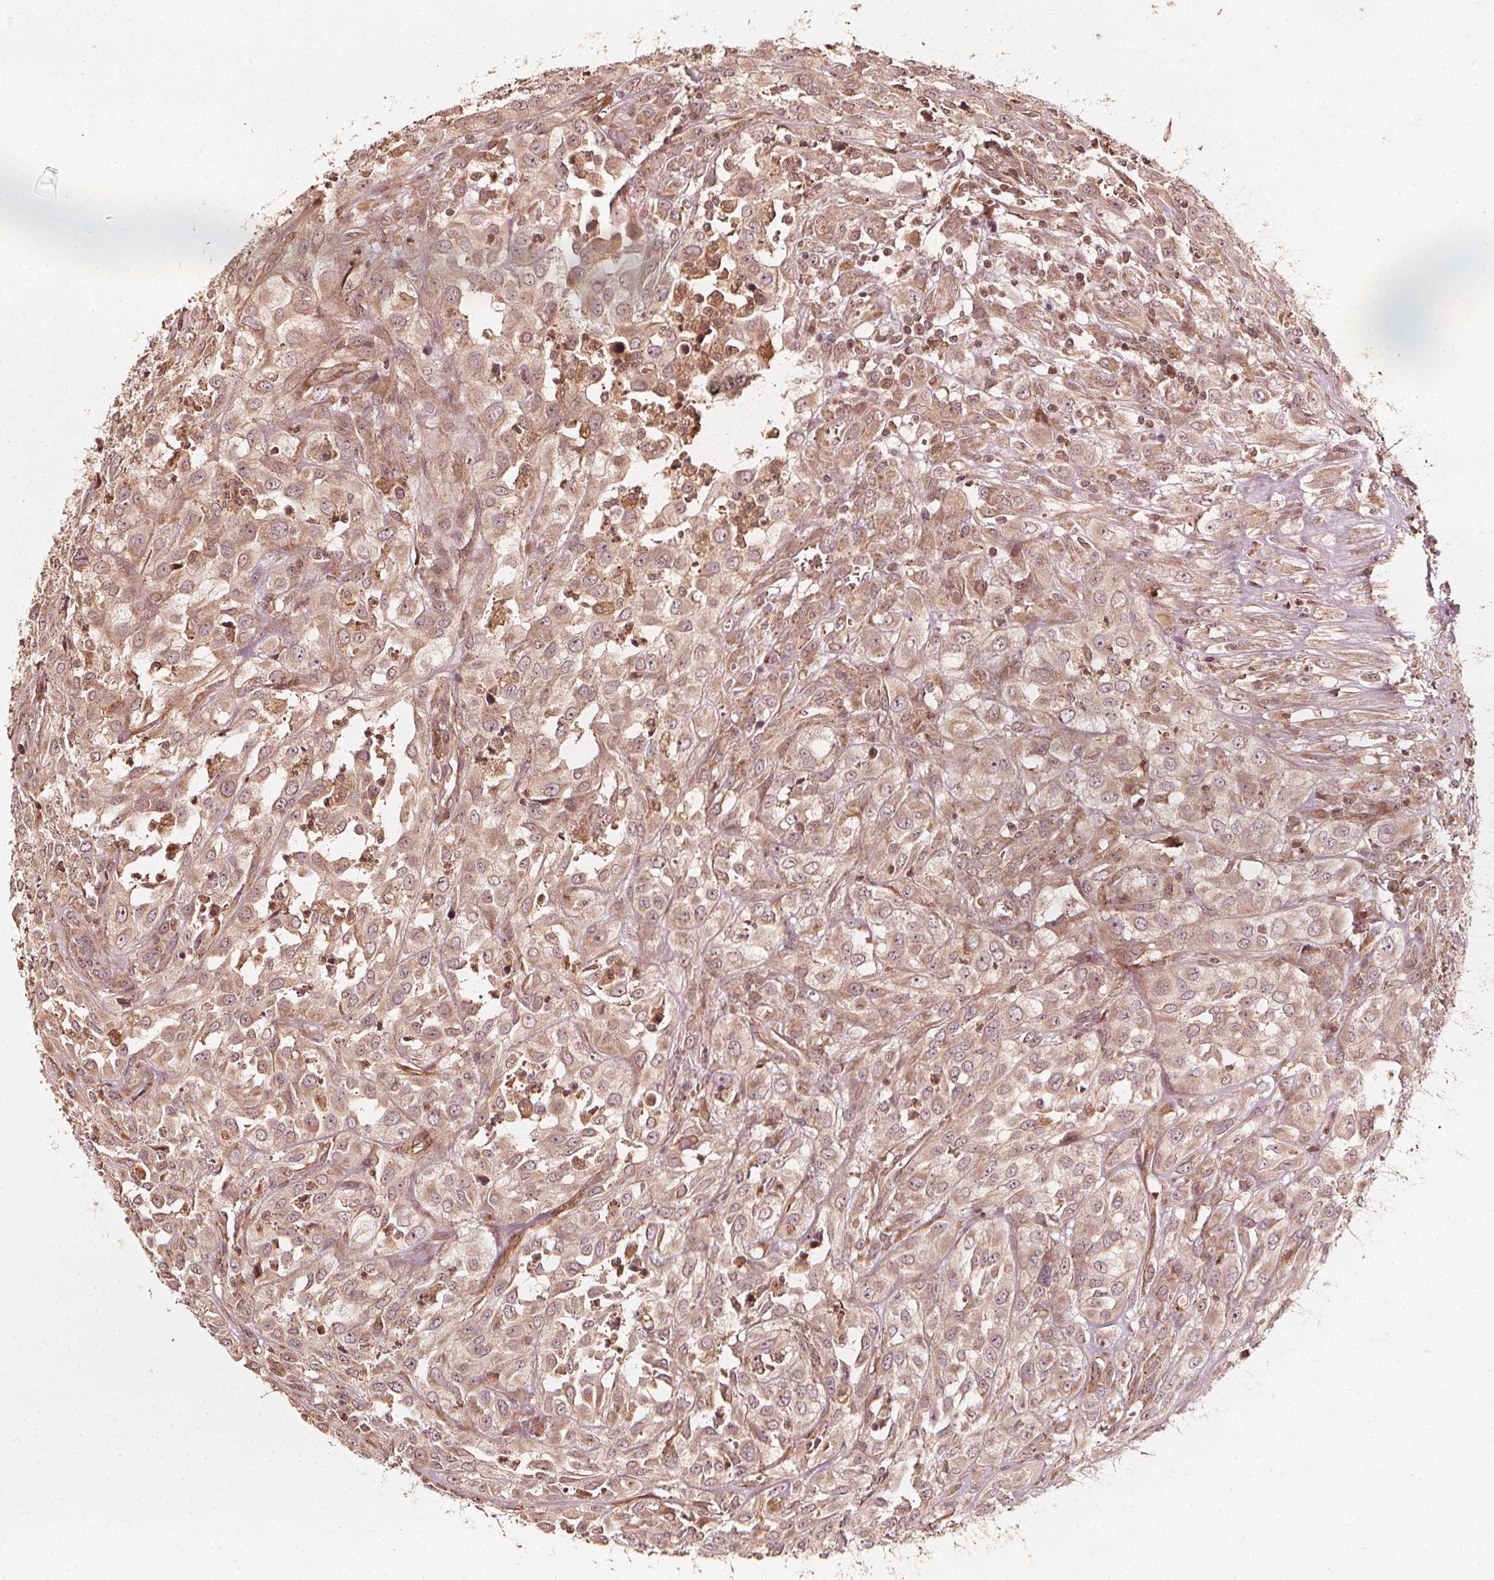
{"staining": {"intensity": "weak", "quantity": ">75%", "location": "cytoplasmic/membranous"}, "tissue": "urothelial cancer", "cell_type": "Tumor cells", "image_type": "cancer", "snomed": [{"axis": "morphology", "description": "Urothelial carcinoma, High grade"}, {"axis": "topography", "description": "Urinary bladder"}], "caption": "IHC of human urothelial carcinoma (high-grade) exhibits low levels of weak cytoplasmic/membranous positivity in approximately >75% of tumor cells.", "gene": "NPC1", "patient": {"sex": "male", "age": 67}}